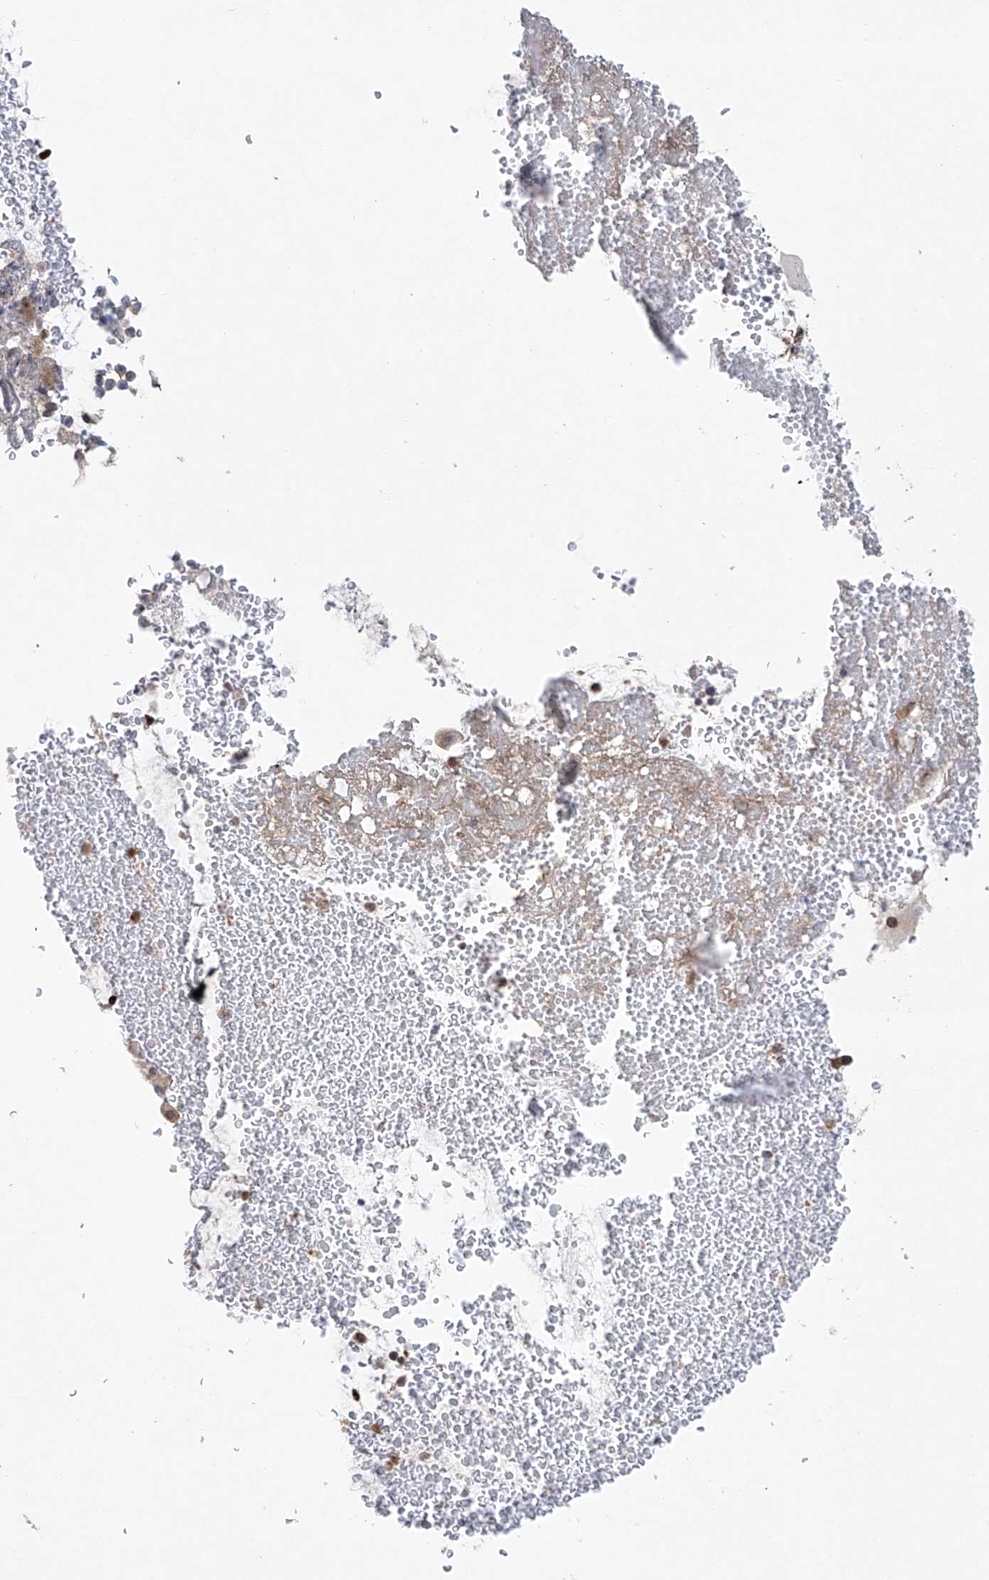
{"staining": {"intensity": "strong", "quantity": "25%-75%", "location": "cytoplasmic/membranous"}, "tissue": "bronchus", "cell_type": "Respiratory epithelial cells", "image_type": "normal", "snomed": [{"axis": "morphology", "description": "Normal tissue, NOS"}, {"axis": "morphology", "description": "Squamous cell carcinoma, NOS"}, {"axis": "topography", "description": "Lymph node"}, {"axis": "topography", "description": "Bronchus"}, {"axis": "topography", "description": "Lung"}], "caption": "Immunohistochemical staining of benign bronchus displays strong cytoplasmic/membranous protein expression in about 25%-75% of respiratory epithelial cells.", "gene": "KLC4", "patient": {"sex": "male", "age": 66}}